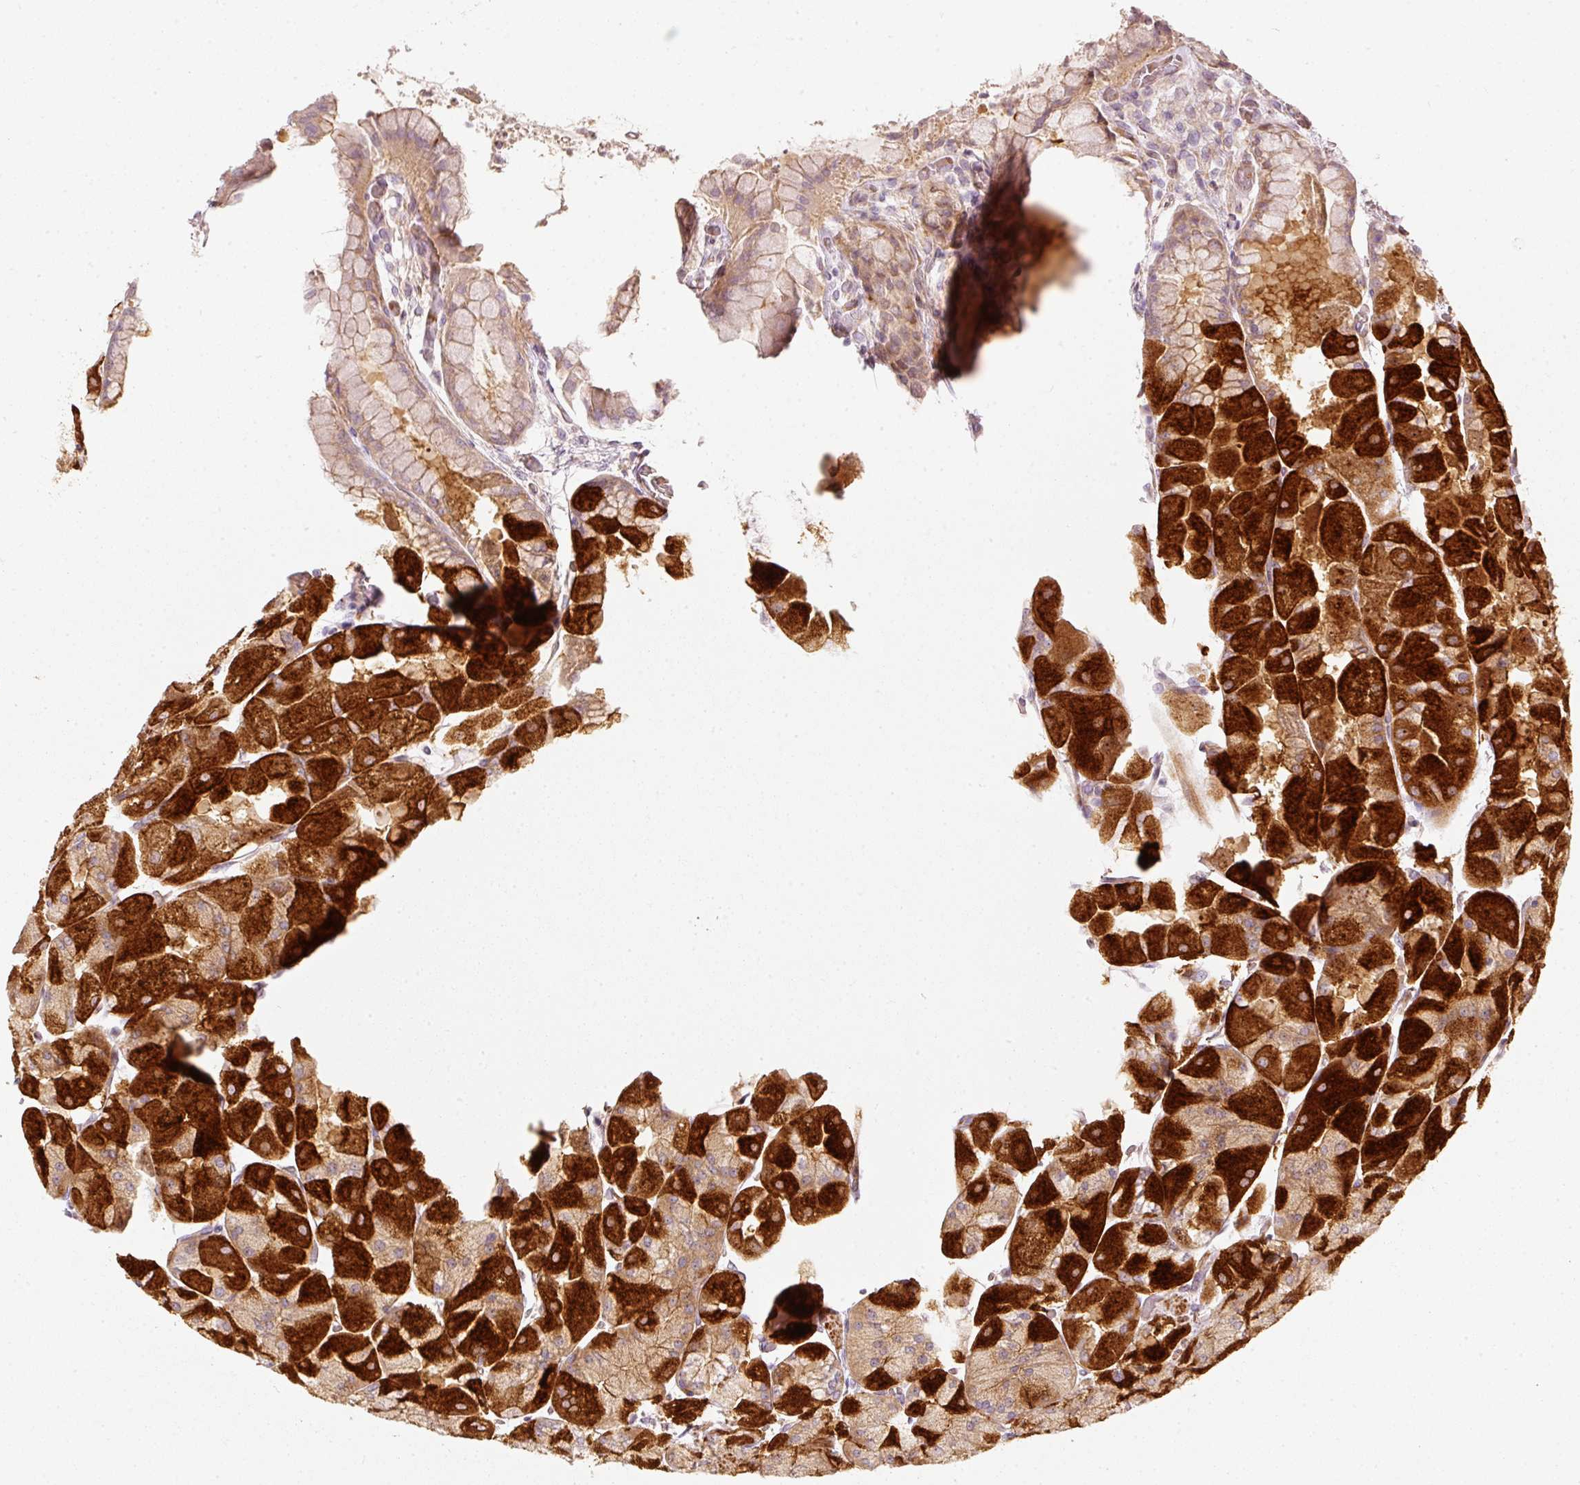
{"staining": {"intensity": "strong", "quantity": "25%-75%", "location": "cytoplasmic/membranous"}, "tissue": "stomach", "cell_type": "Glandular cells", "image_type": "normal", "snomed": [{"axis": "morphology", "description": "Normal tissue, NOS"}, {"axis": "topography", "description": "Stomach"}], "caption": "A high-resolution image shows IHC staining of unremarkable stomach, which shows strong cytoplasmic/membranous staining in approximately 25%-75% of glandular cells. Using DAB (brown) and hematoxylin (blue) stains, captured at high magnification using brightfield microscopy.", "gene": "KCNQ1", "patient": {"sex": "female", "age": 61}}